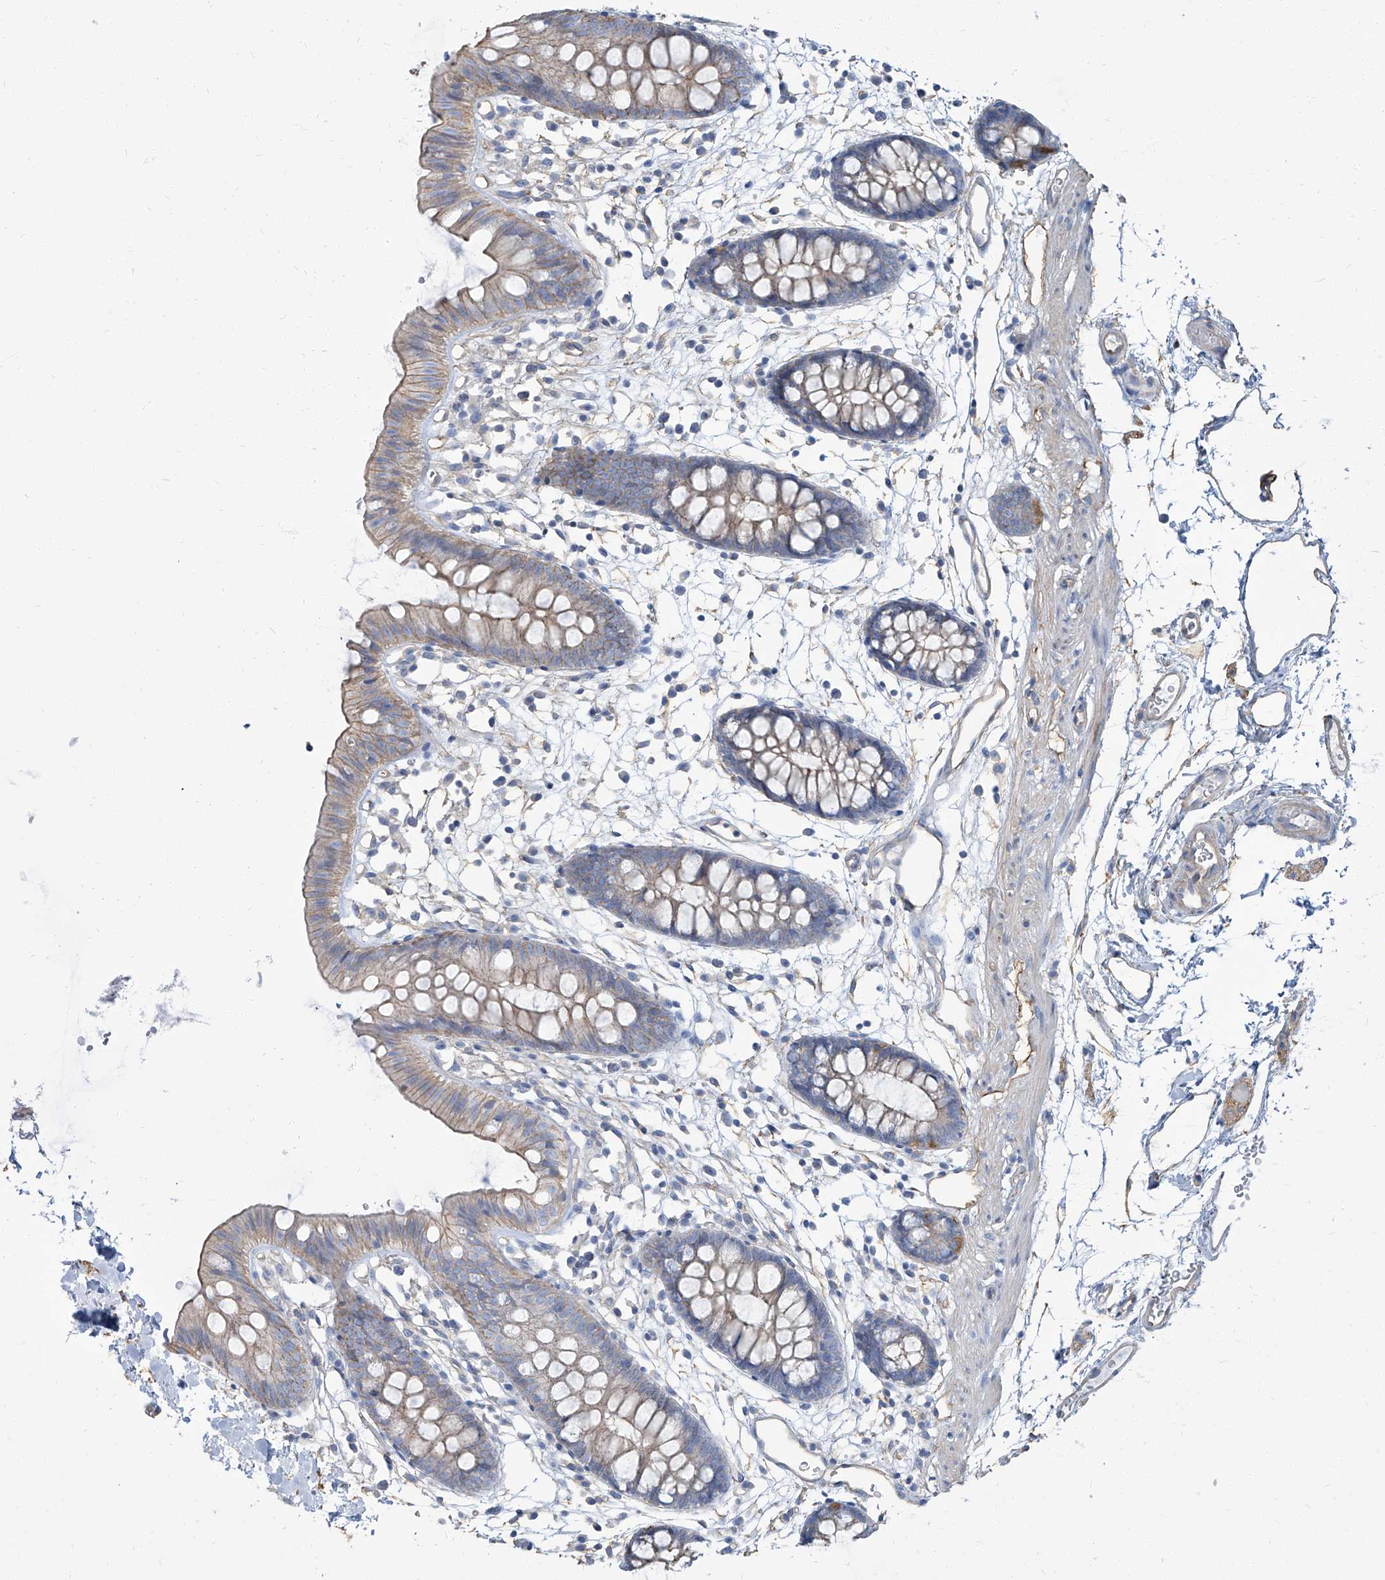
{"staining": {"intensity": "weak", "quantity": ">75%", "location": "cytoplasmic/membranous"}, "tissue": "colon", "cell_type": "Endothelial cells", "image_type": "normal", "snomed": [{"axis": "morphology", "description": "Normal tissue, NOS"}, {"axis": "topography", "description": "Colon"}], "caption": "Normal colon demonstrates weak cytoplasmic/membranous expression in approximately >75% of endothelial cells, visualized by immunohistochemistry. (Brightfield microscopy of DAB IHC at high magnification).", "gene": "TXLNB", "patient": {"sex": "male", "age": 56}}